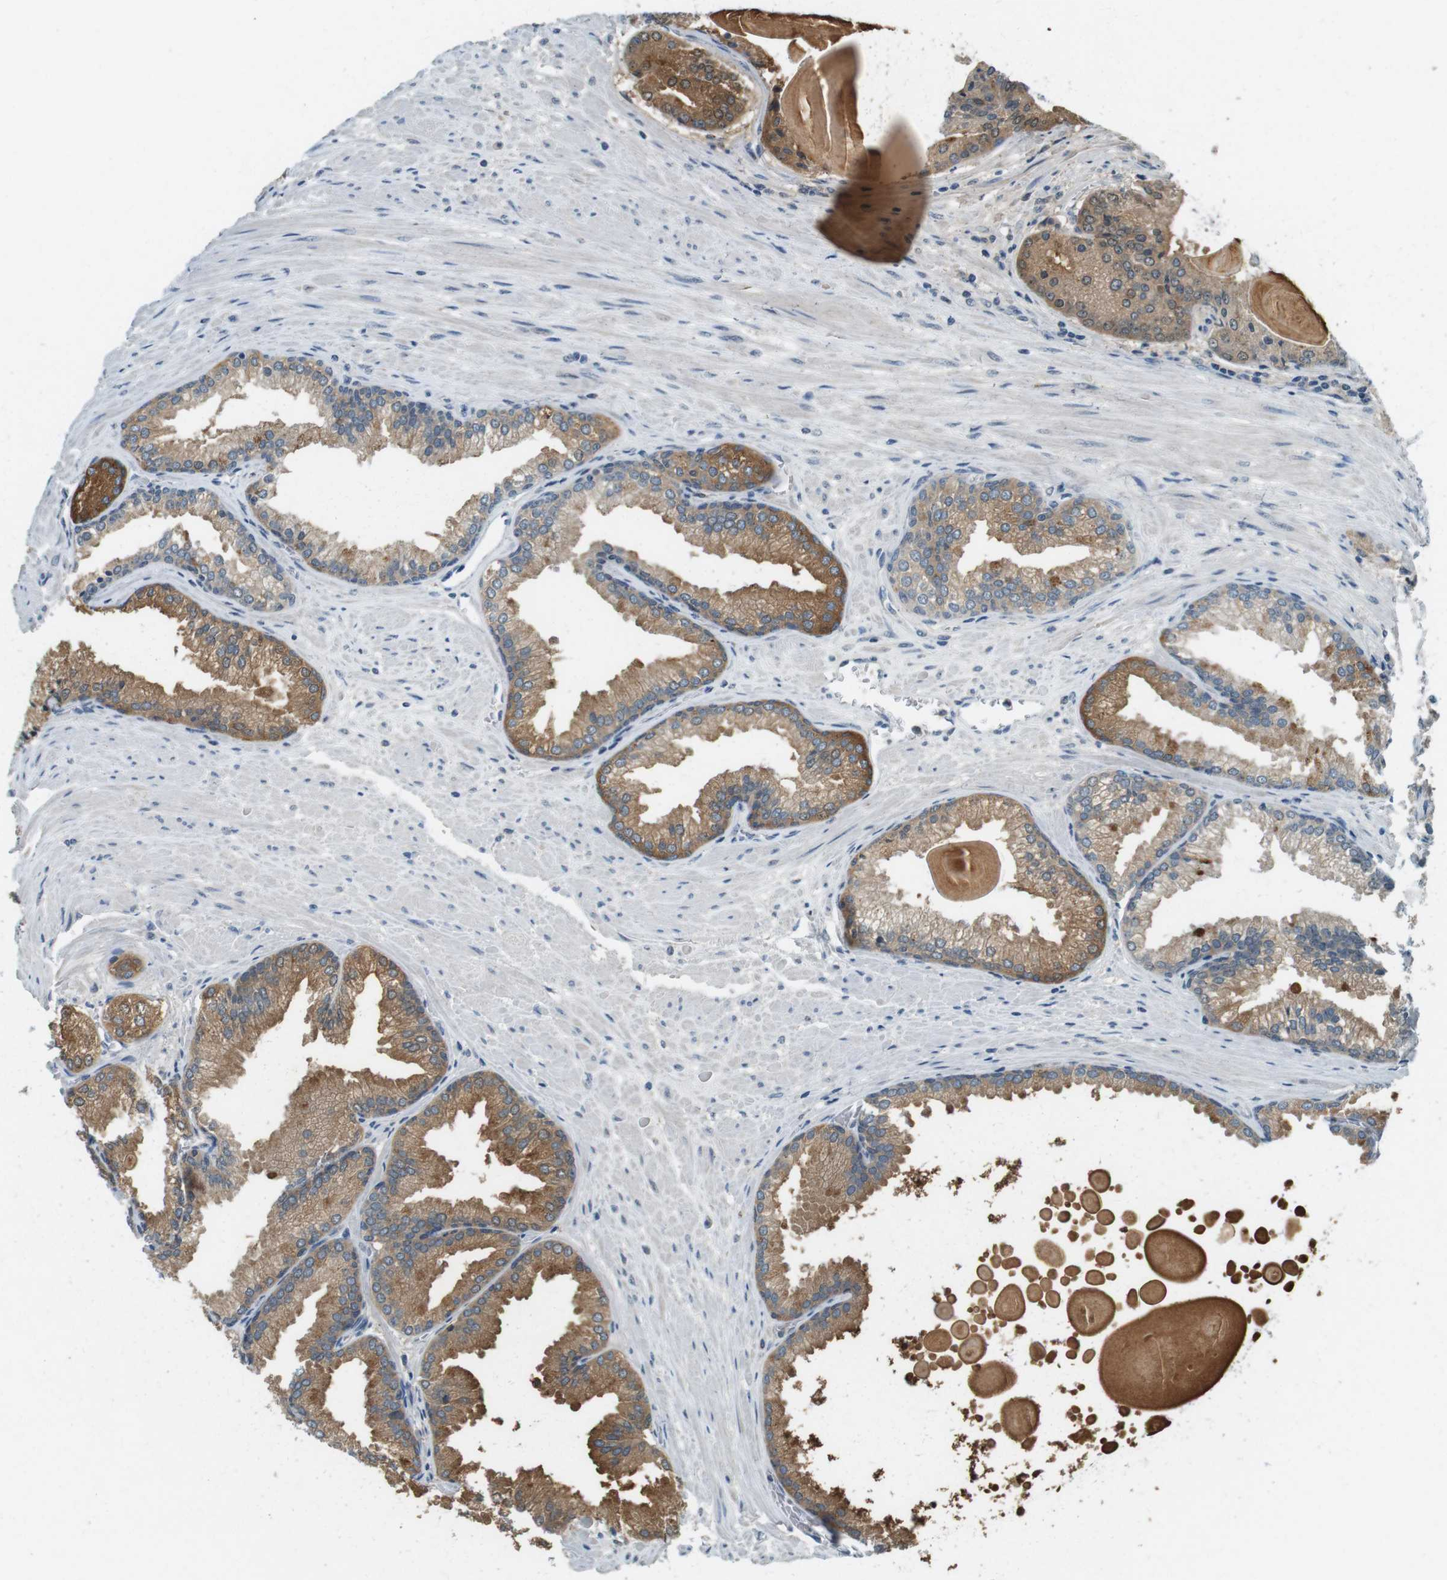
{"staining": {"intensity": "moderate", "quantity": "25%-75%", "location": "cytoplasmic/membranous"}, "tissue": "prostate cancer", "cell_type": "Tumor cells", "image_type": "cancer", "snomed": [{"axis": "morphology", "description": "Adenocarcinoma, Low grade"}, {"axis": "topography", "description": "Prostate"}], "caption": "Immunohistochemical staining of prostate cancer displays moderate cytoplasmic/membranous protein expression in about 25%-75% of tumor cells.", "gene": "CDK14", "patient": {"sex": "male", "age": 59}}